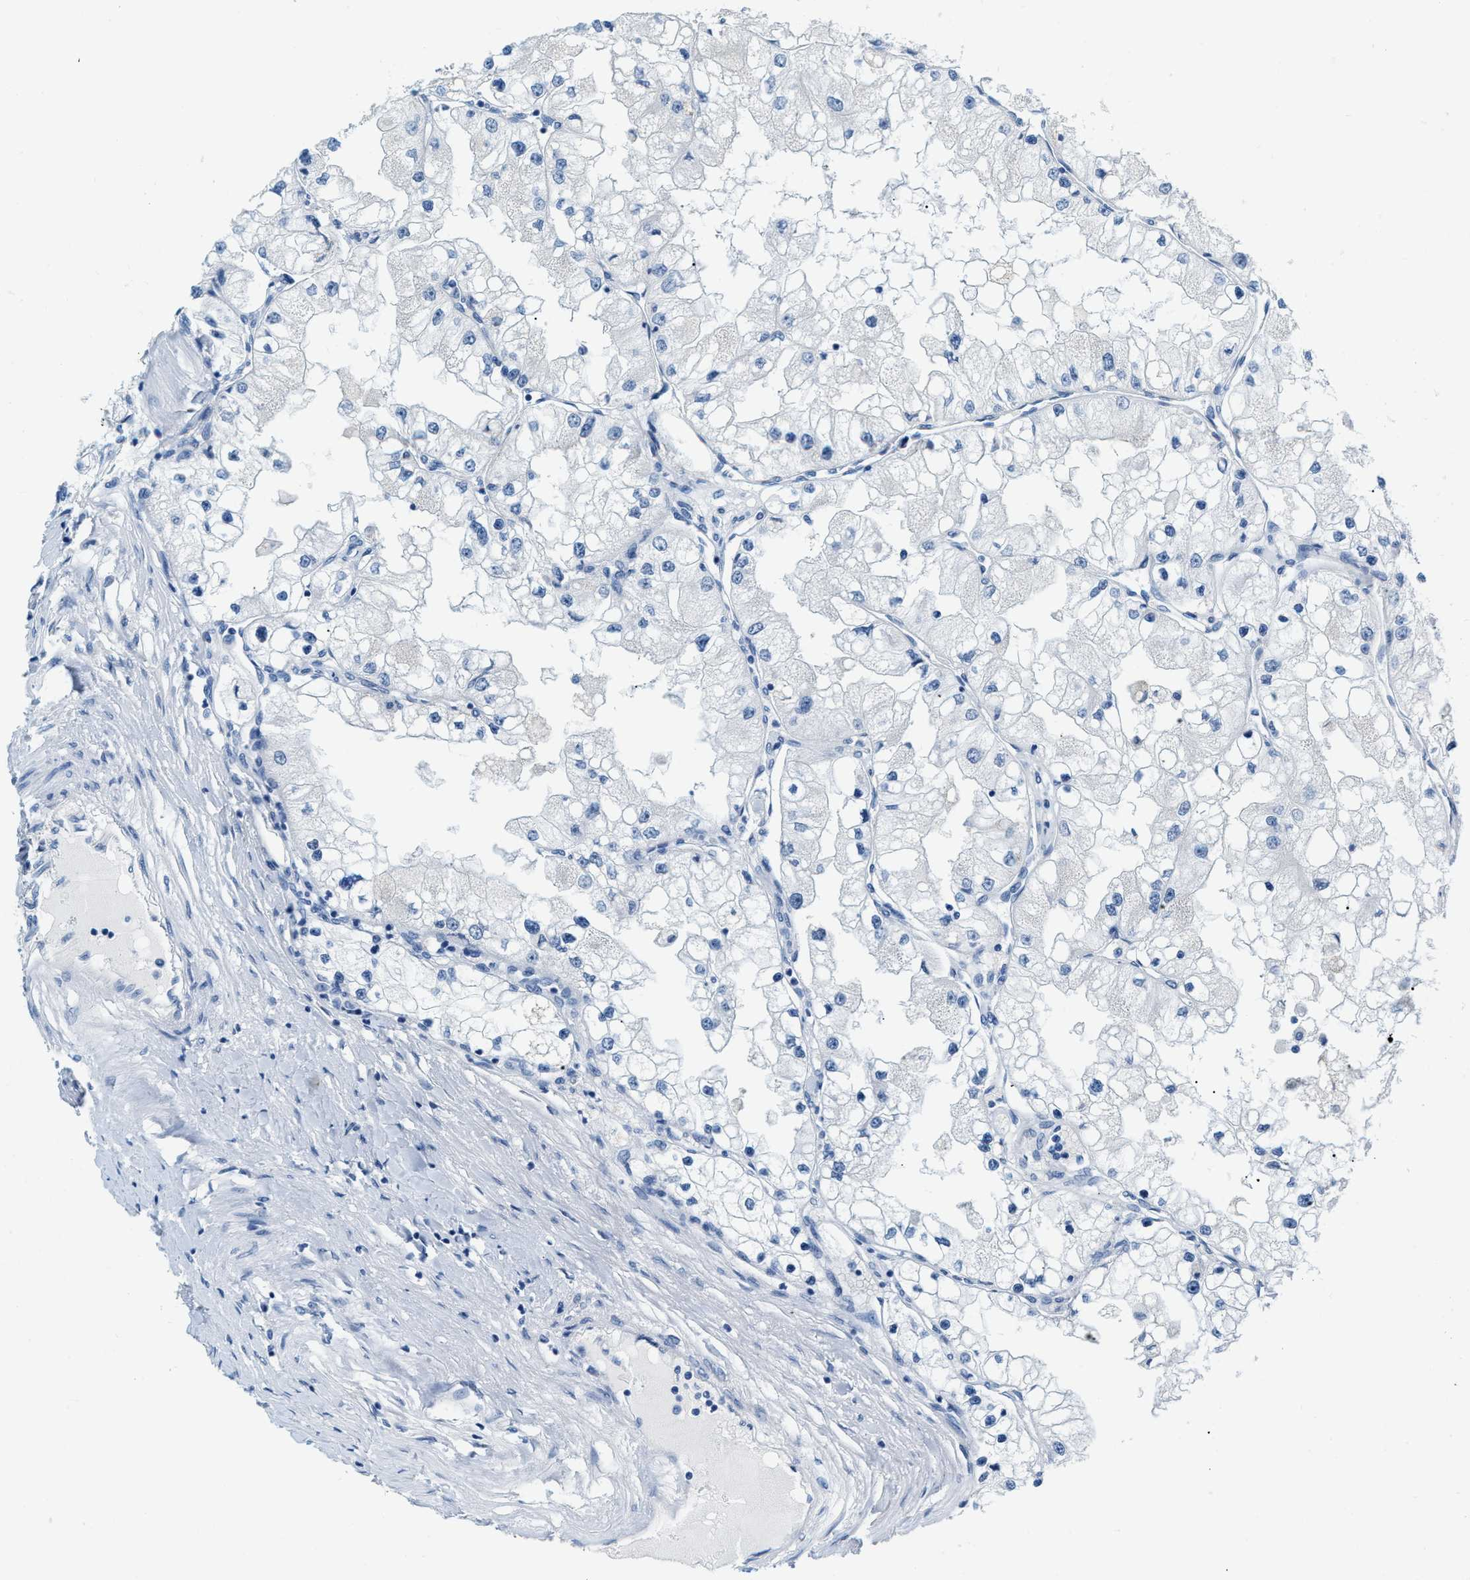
{"staining": {"intensity": "negative", "quantity": "none", "location": "none"}, "tissue": "renal cancer", "cell_type": "Tumor cells", "image_type": "cancer", "snomed": [{"axis": "morphology", "description": "Adenocarcinoma, NOS"}, {"axis": "topography", "description": "Kidney"}], "caption": "Protein analysis of renal cancer exhibits no significant positivity in tumor cells.", "gene": "PHRF1", "patient": {"sex": "male", "age": 68}}